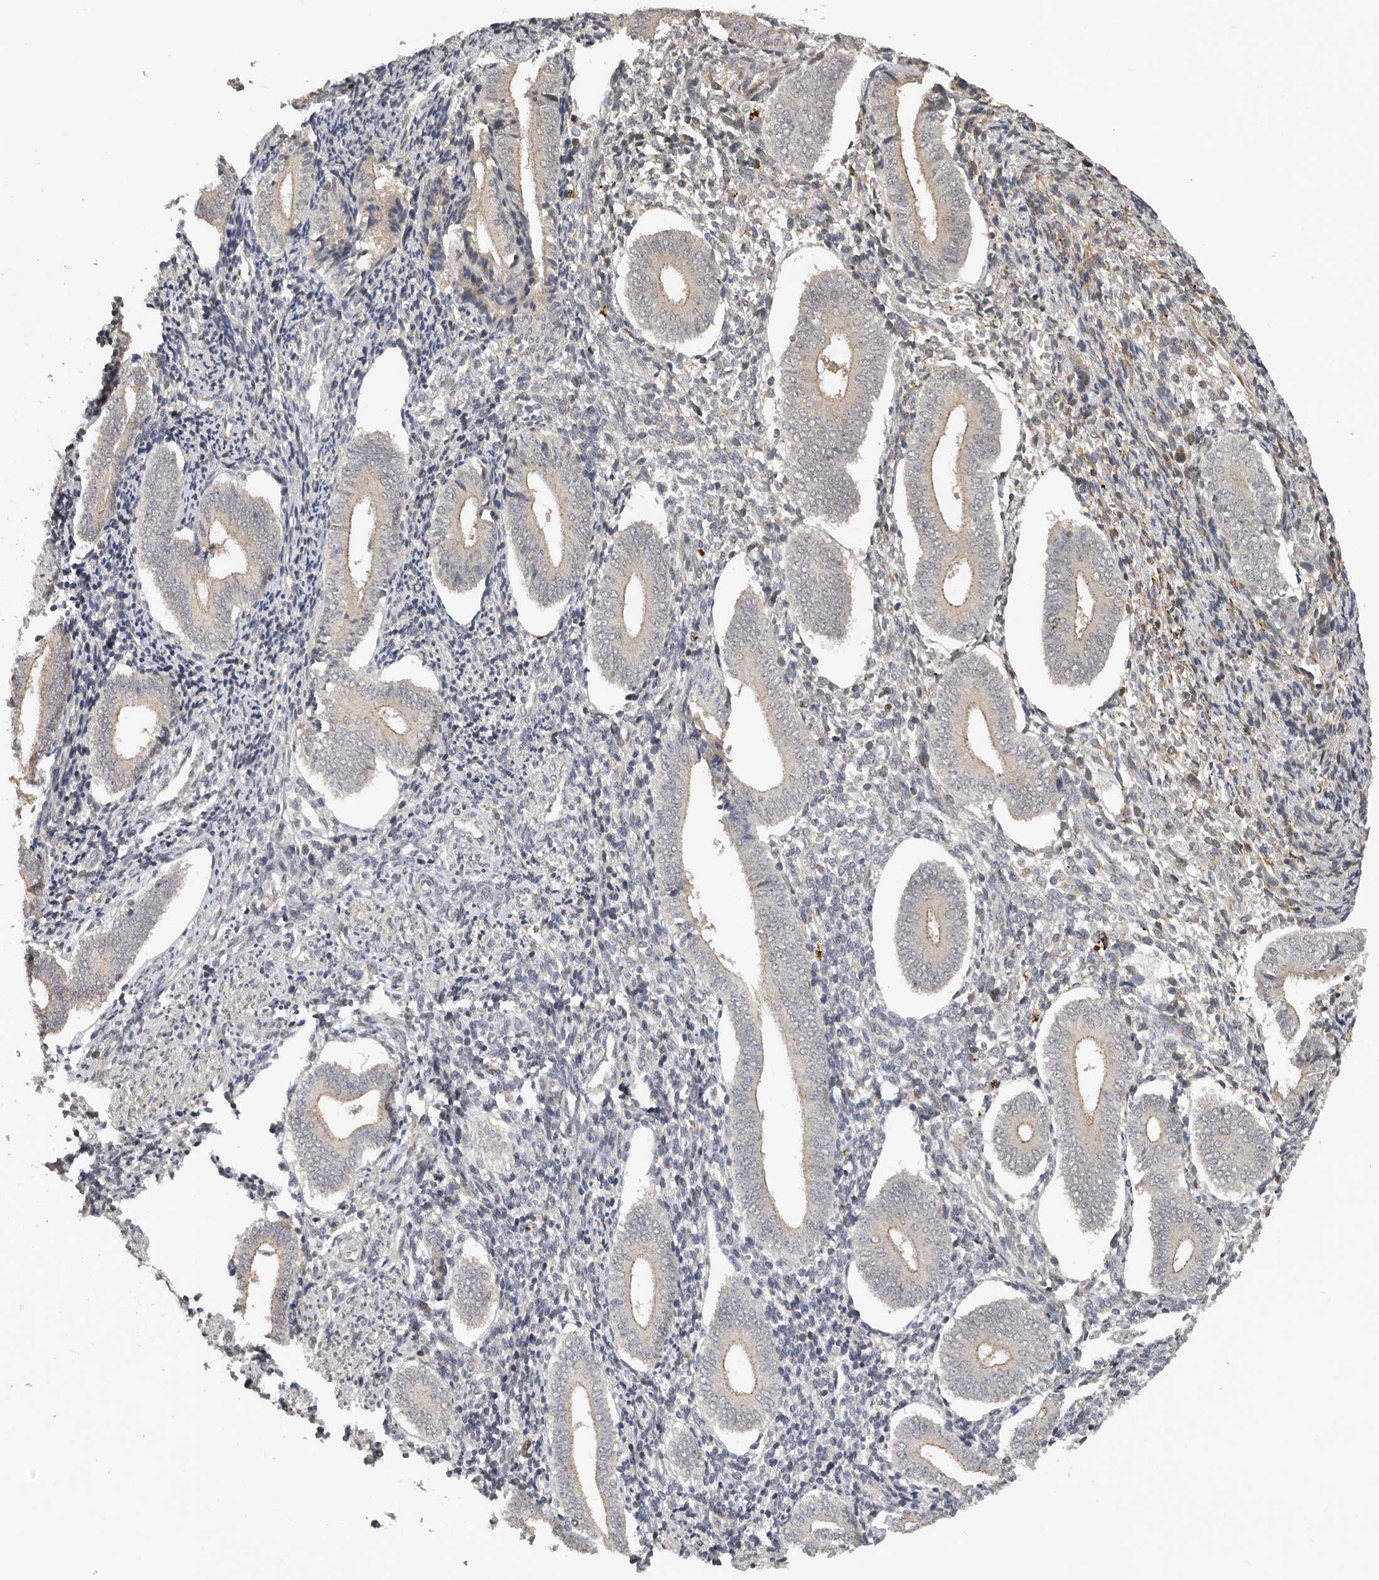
{"staining": {"intensity": "negative", "quantity": "none", "location": "none"}, "tissue": "endometrium", "cell_type": "Cells in endometrial stroma", "image_type": "normal", "snomed": [{"axis": "morphology", "description": "Normal tissue, NOS"}, {"axis": "topography", "description": "Uterus"}, {"axis": "topography", "description": "Endometrium"}], "caption": "Immunohistochemistry of unremarkable endometrium reveals no positivity in cells in endometrial stroma. Nuclei are stained in blue.", "gene": "HENMT1", "patient": {"sex": "female", "age": 33}}